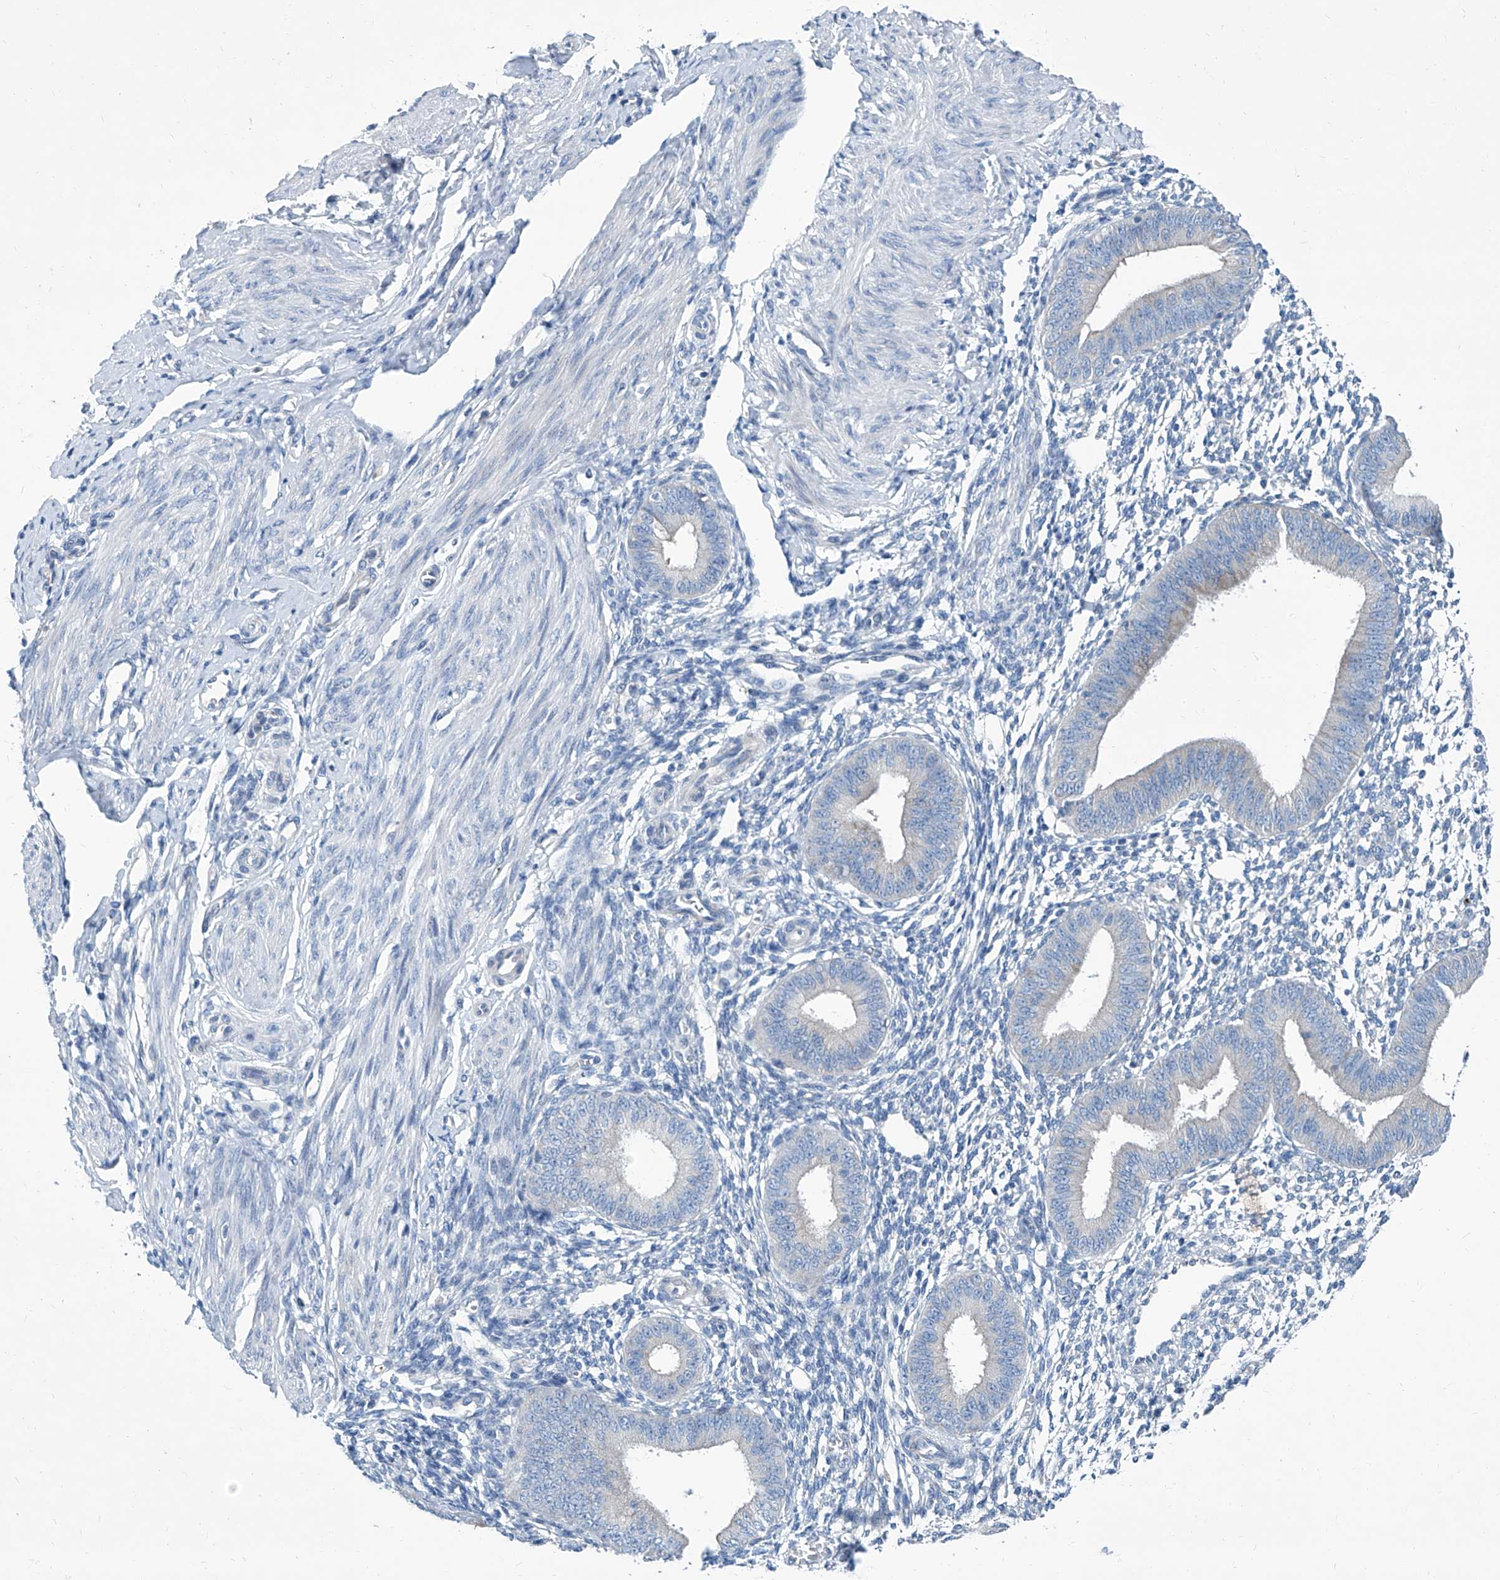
{"staining": {"intensity": "negative", "quantity": "none", "location": "none"}, "tissue": "endometrium", "cell_type": "Cells in endometrial stroma", "image_type": "normal", "snomed": [{"axis": "morphology", "description": "Normal tissue, NOS"}, {"axis": "topography", "description": "Uterus"}, {"axis": "topography", "description": "Endometrium"}], "caption": "Cells in endometrial stroma are negative for brown protein staining in normal endometrium. Brightfield microscopy of IHC stained with DAB (3,3'-diaminobenzidine) (brown) and hematoxylin (blue), captured at high magnification.", "gene": "ZNF519", "patient": {"sex": "female", "age": 48}}